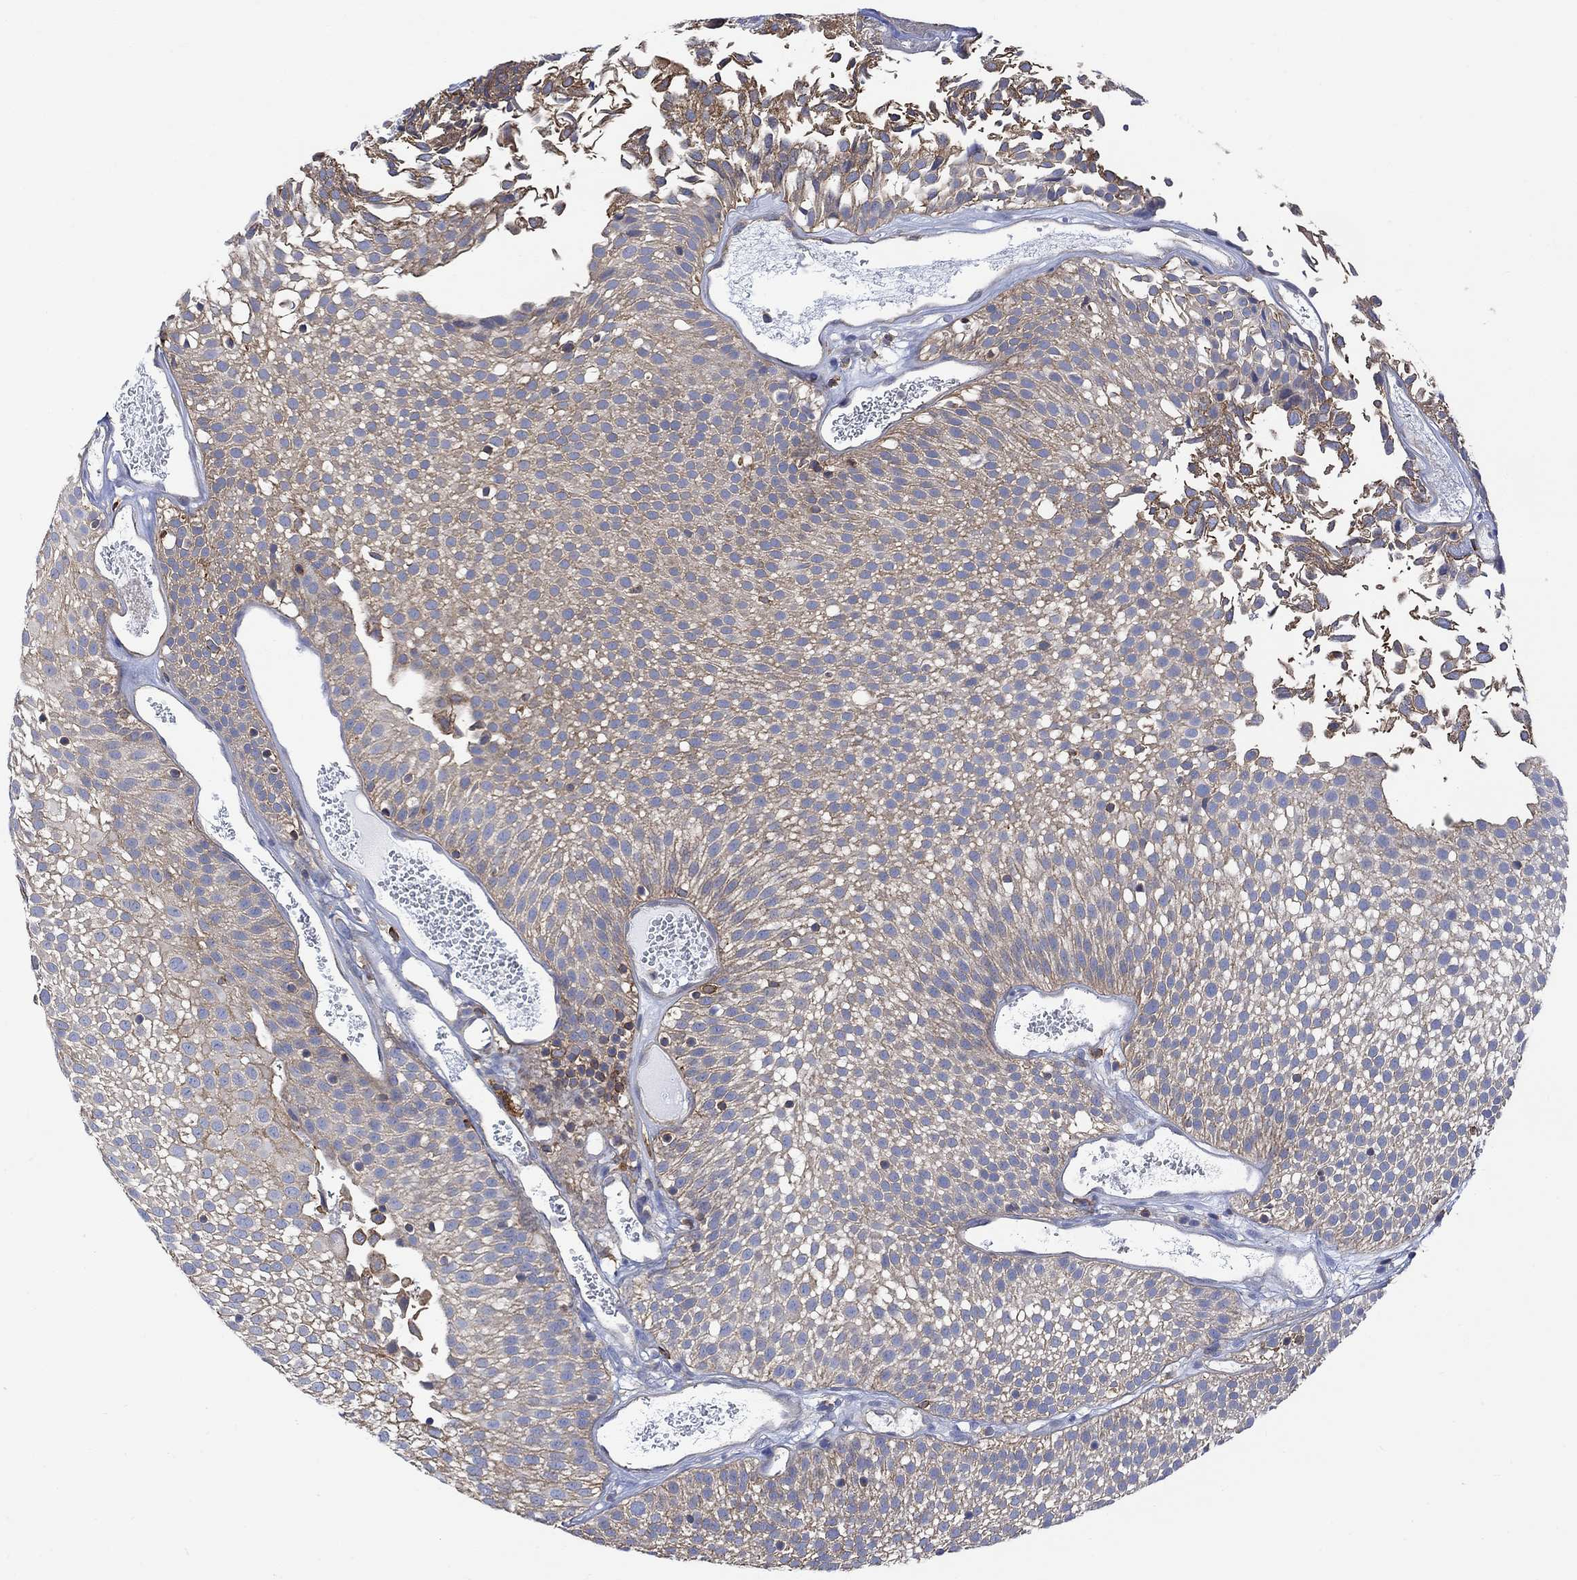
{"staining": {"intensity": "moderate", "quantity": "25%-75%", "location": "cytoplasmic/membranous"}, "tissue": "urothelial cancer", "cell_type": "Tumor cells", "image_type": "cancer", "snomed": [{"axis": "morphology", "description": "Urothelial carcinoma, Low grade"}, {"axis": "topography", "description": "Urinary bladder"}], "caption": "Human low-grade urothelial carcinoma stained with a brown dye reveals moderate cytoplasmic/membranous positive expression in approximately 25%-75% of tumor cells.", "gene": "GBP5", "patient": {"sex": "male", "age": 52}}